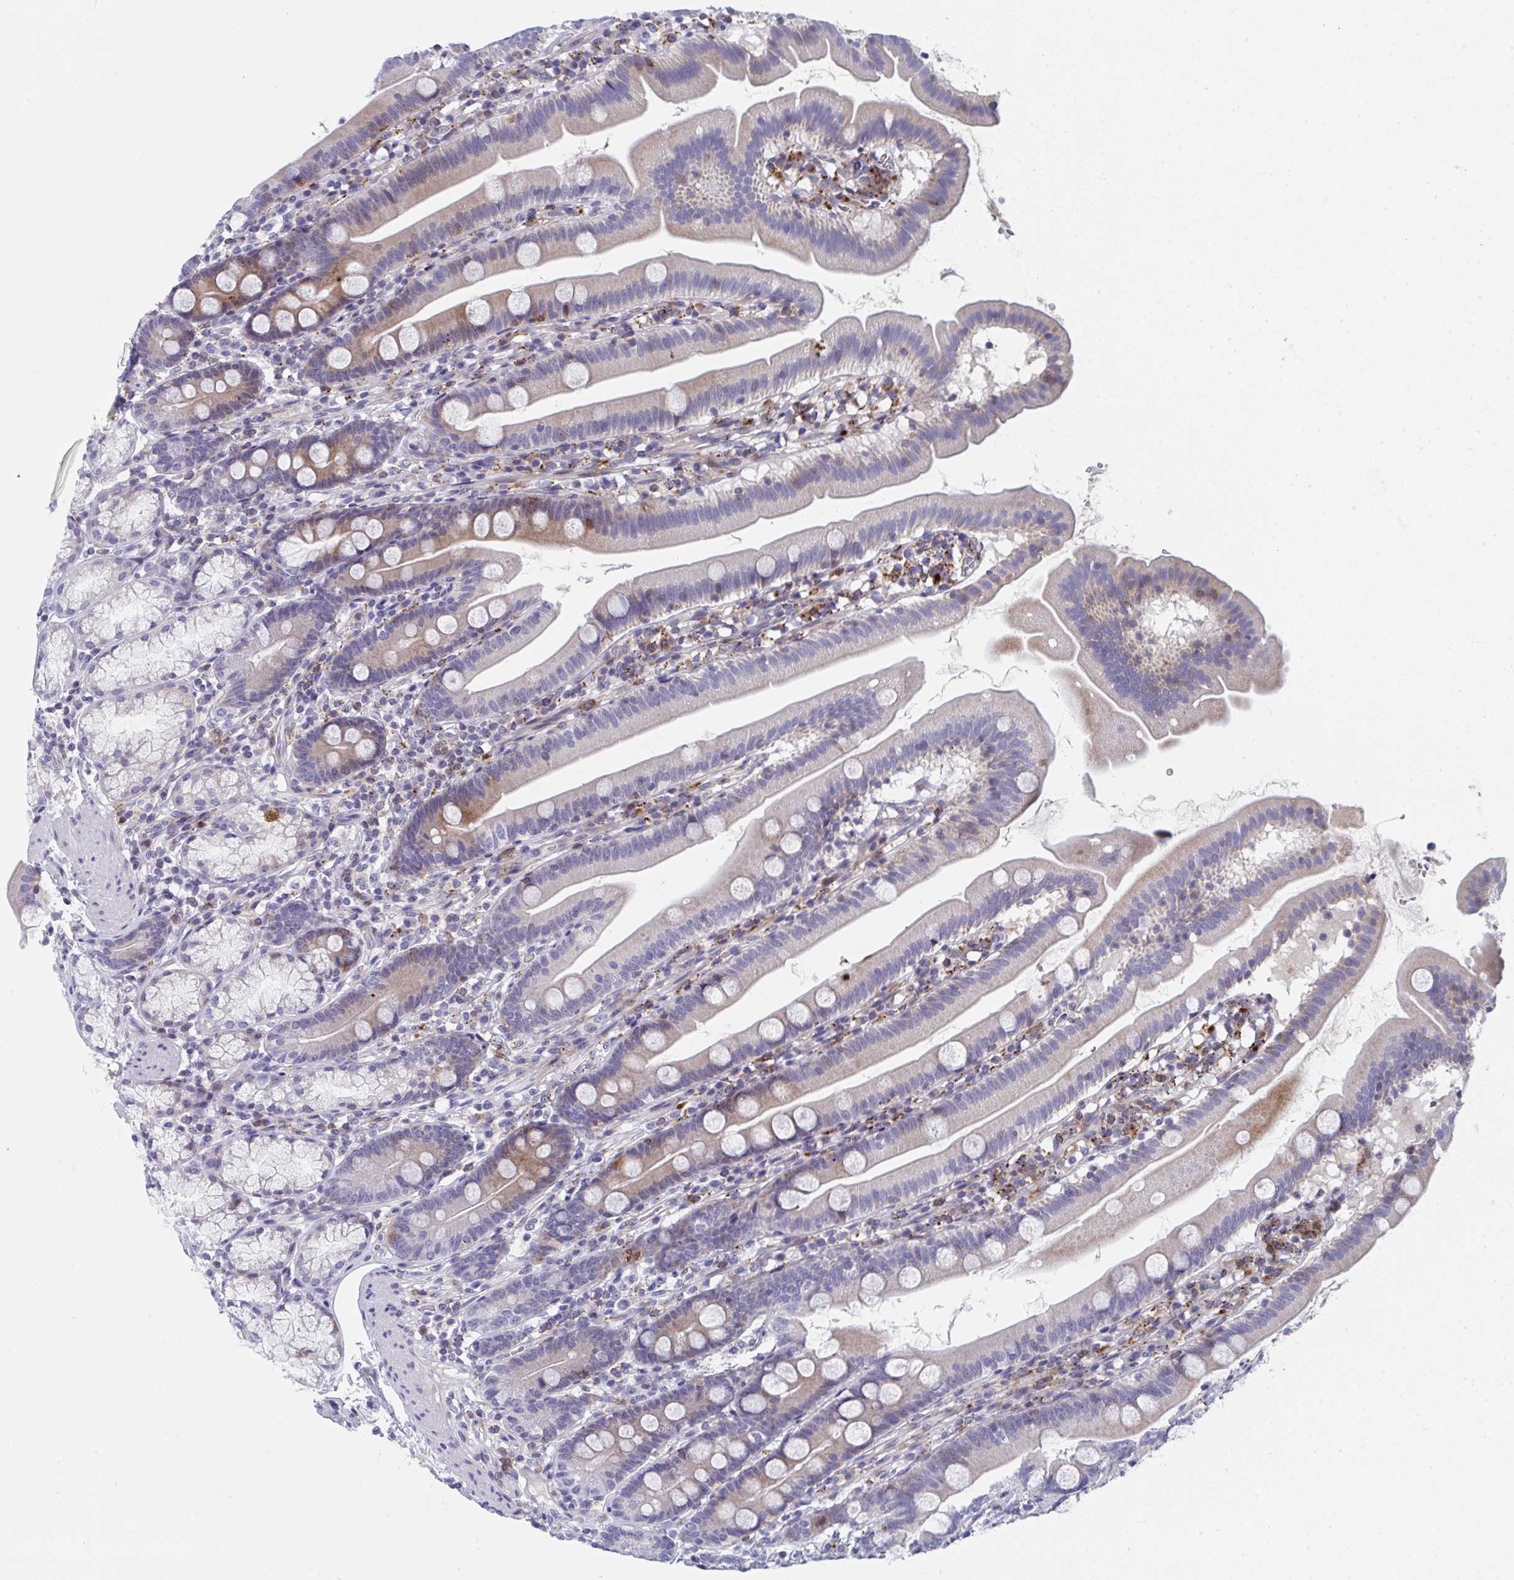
{"staining": {"intensity": "weak", "quantity": "25%-75%", "location": "cytoplasmic/membranous"}, "tissue": "duodenum", "cell_type": "Glandular cells", "image_type": "normal", "snomed": [{"axis": "morphology", "description": "Normal tissue, NOS"}, {"axis": "topography", "description": "Duodenum"}], "caption": "Protein positivity by IHC displays weak cytoplasmic/membranous staining in about 25%-75% of glandular cells in normal duodenum. Immunohistochemistry stains the protein in brown and the nuclei are stained blue.", "gene": "AOC2", "patient": {"sex": "female", "age": 67}}